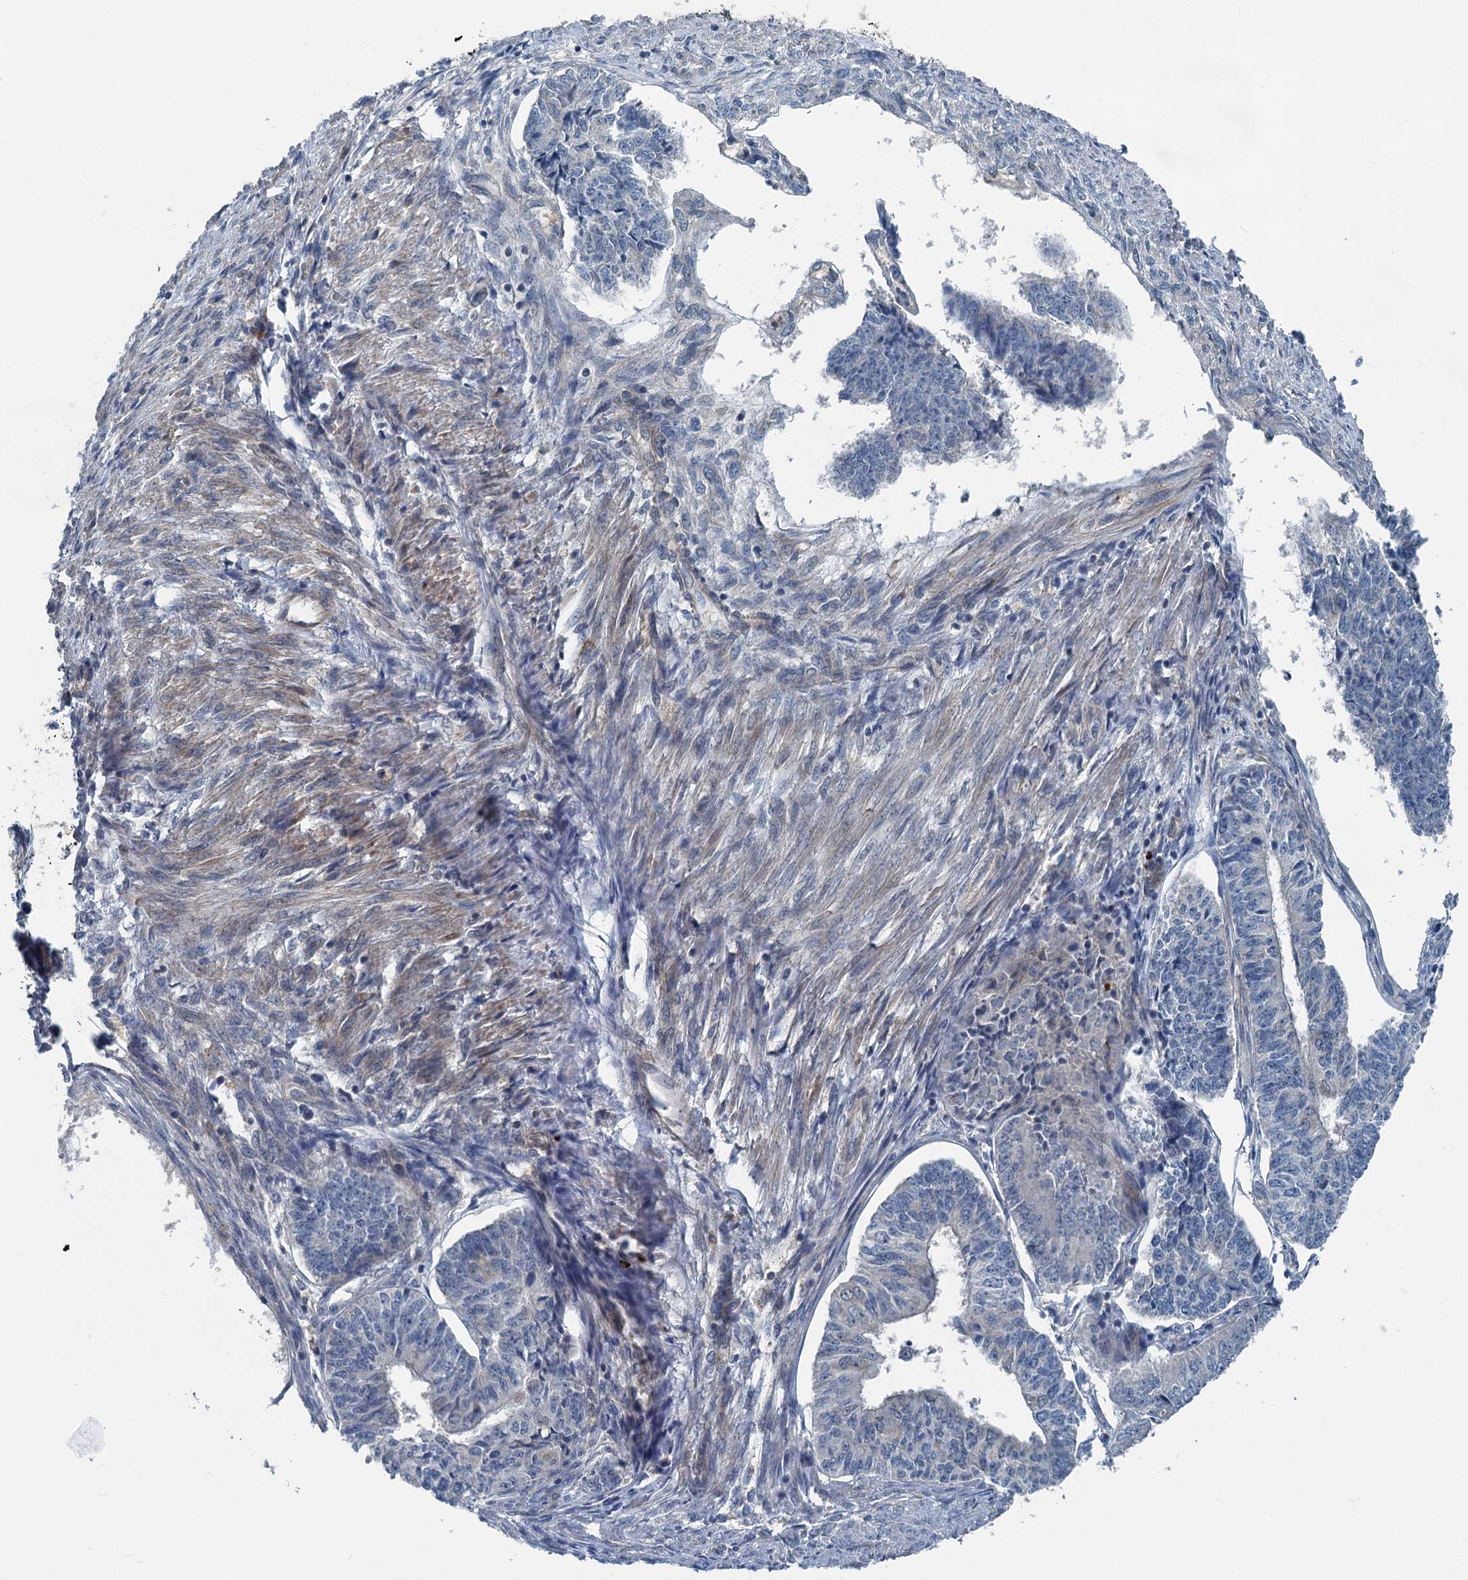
{"staining": {"intensity": "negative", "quantity": "none", "location": "none"}, "tissue": "endometrial cancer", "cell_type": "Tumor cells", "image_type": "cancer", "snomed": [{"axis": "morphology", "description": "Adenocarcinoma, NOS"}, {"axis": "topography", "description": "Endometrium"}], "caption": "Histopathology image shows no protein expression in tumor cells of endometrial cancer (adenocarcinoma) tissue.", "gene": "GCLM", "patient": {"sex": "female", "age": 32}}